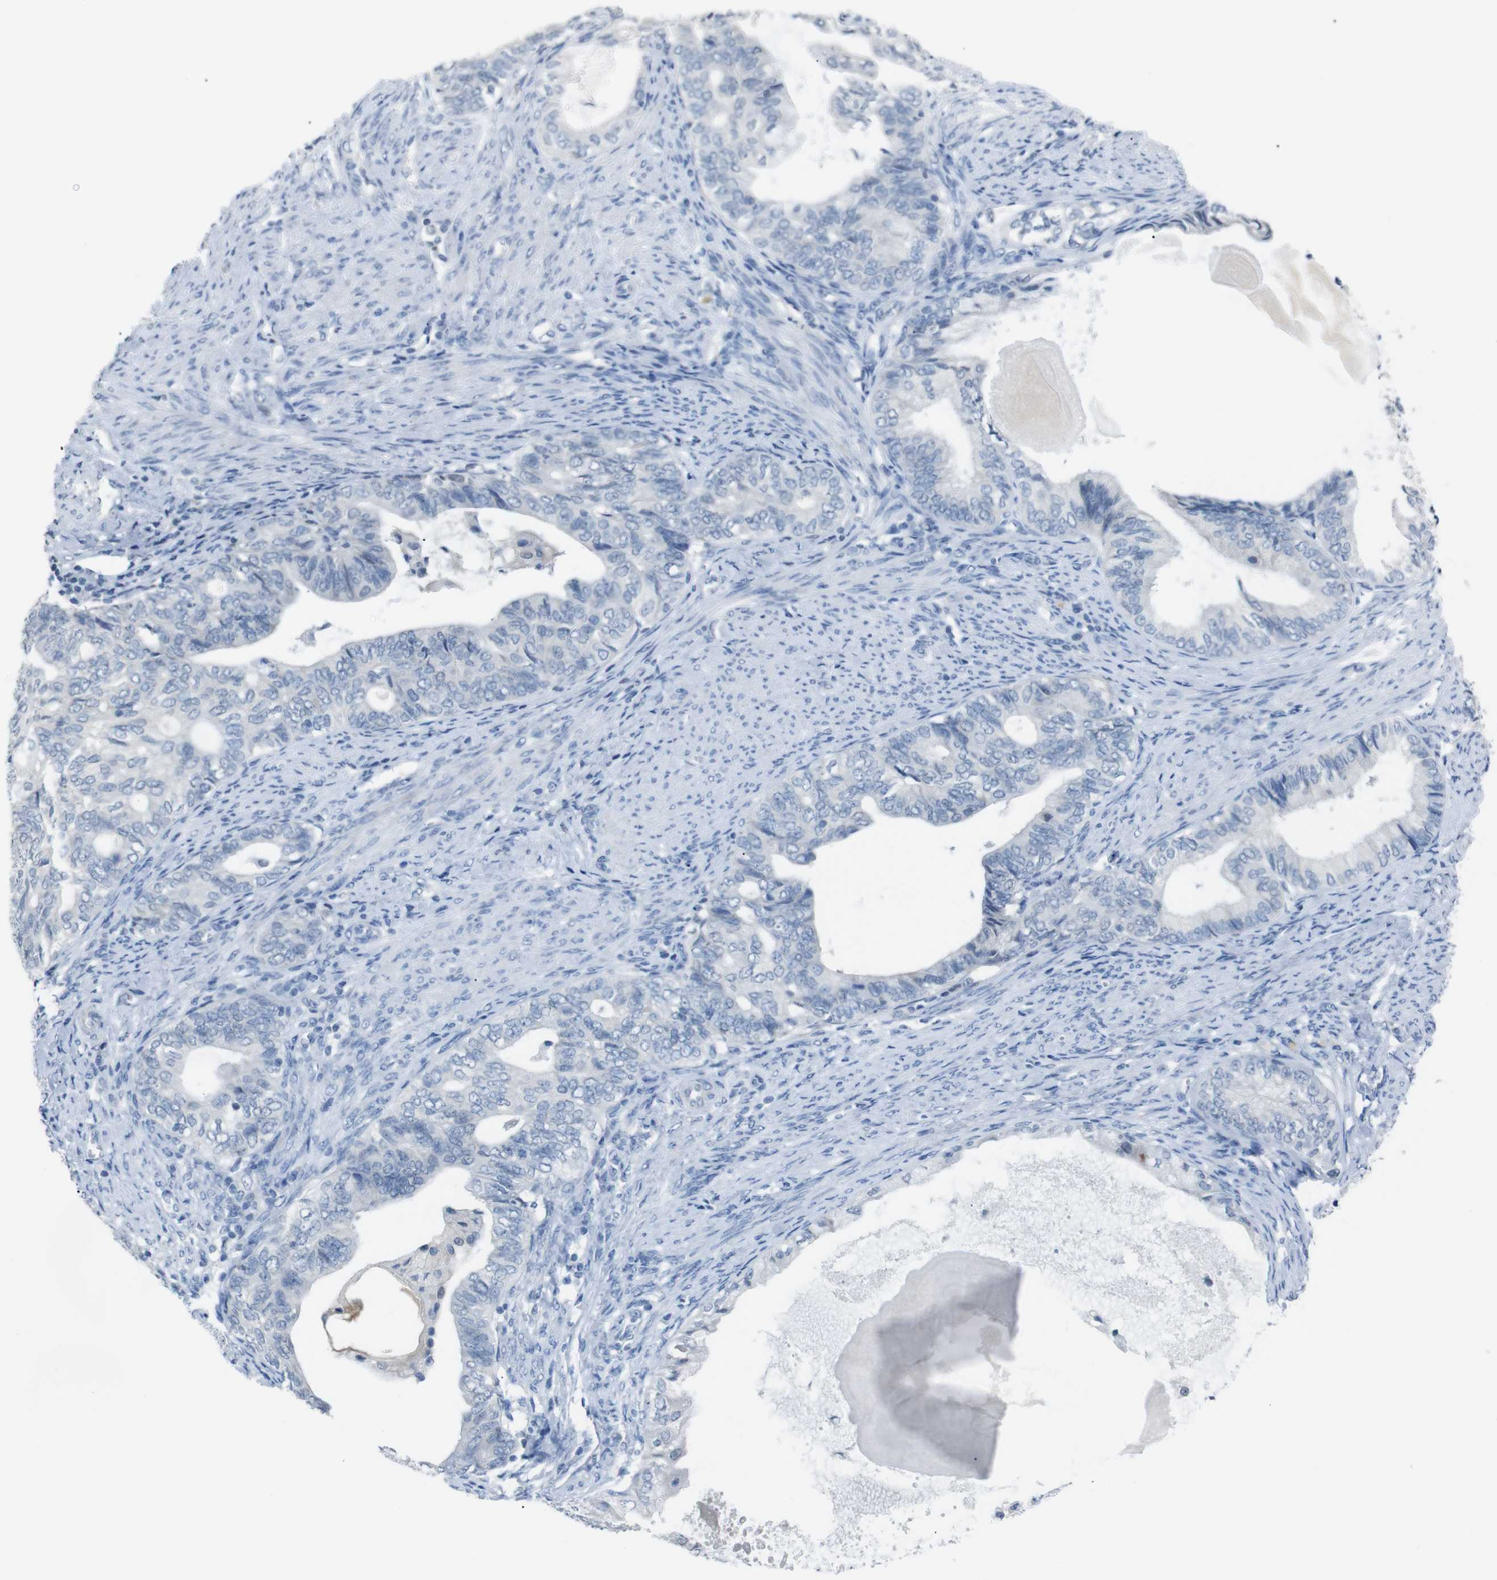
{"staining": {"intensity": "negative", "quantity": "none", "location": "none"}, "tissue": "endometrial cancer", "cell_type": "Tumor cells", "image_type": "cancer", "snomed": [{"axis": "morphology", "description": "Adenocarcinoma, NOS"}, {"axis": "topography", "description": "Endometrium"}], "caption": "A micrograph of endometrial adenocarcinoma stained for a protein shows no brown staining in tumor cells. Brightfield microscopy of immunohistochemistry stained with DAB (brown) and hematoxylin (blue), captured at high magnification.", "gene": "CHRM5", "patient": {"sex": "female", "age": 86}}